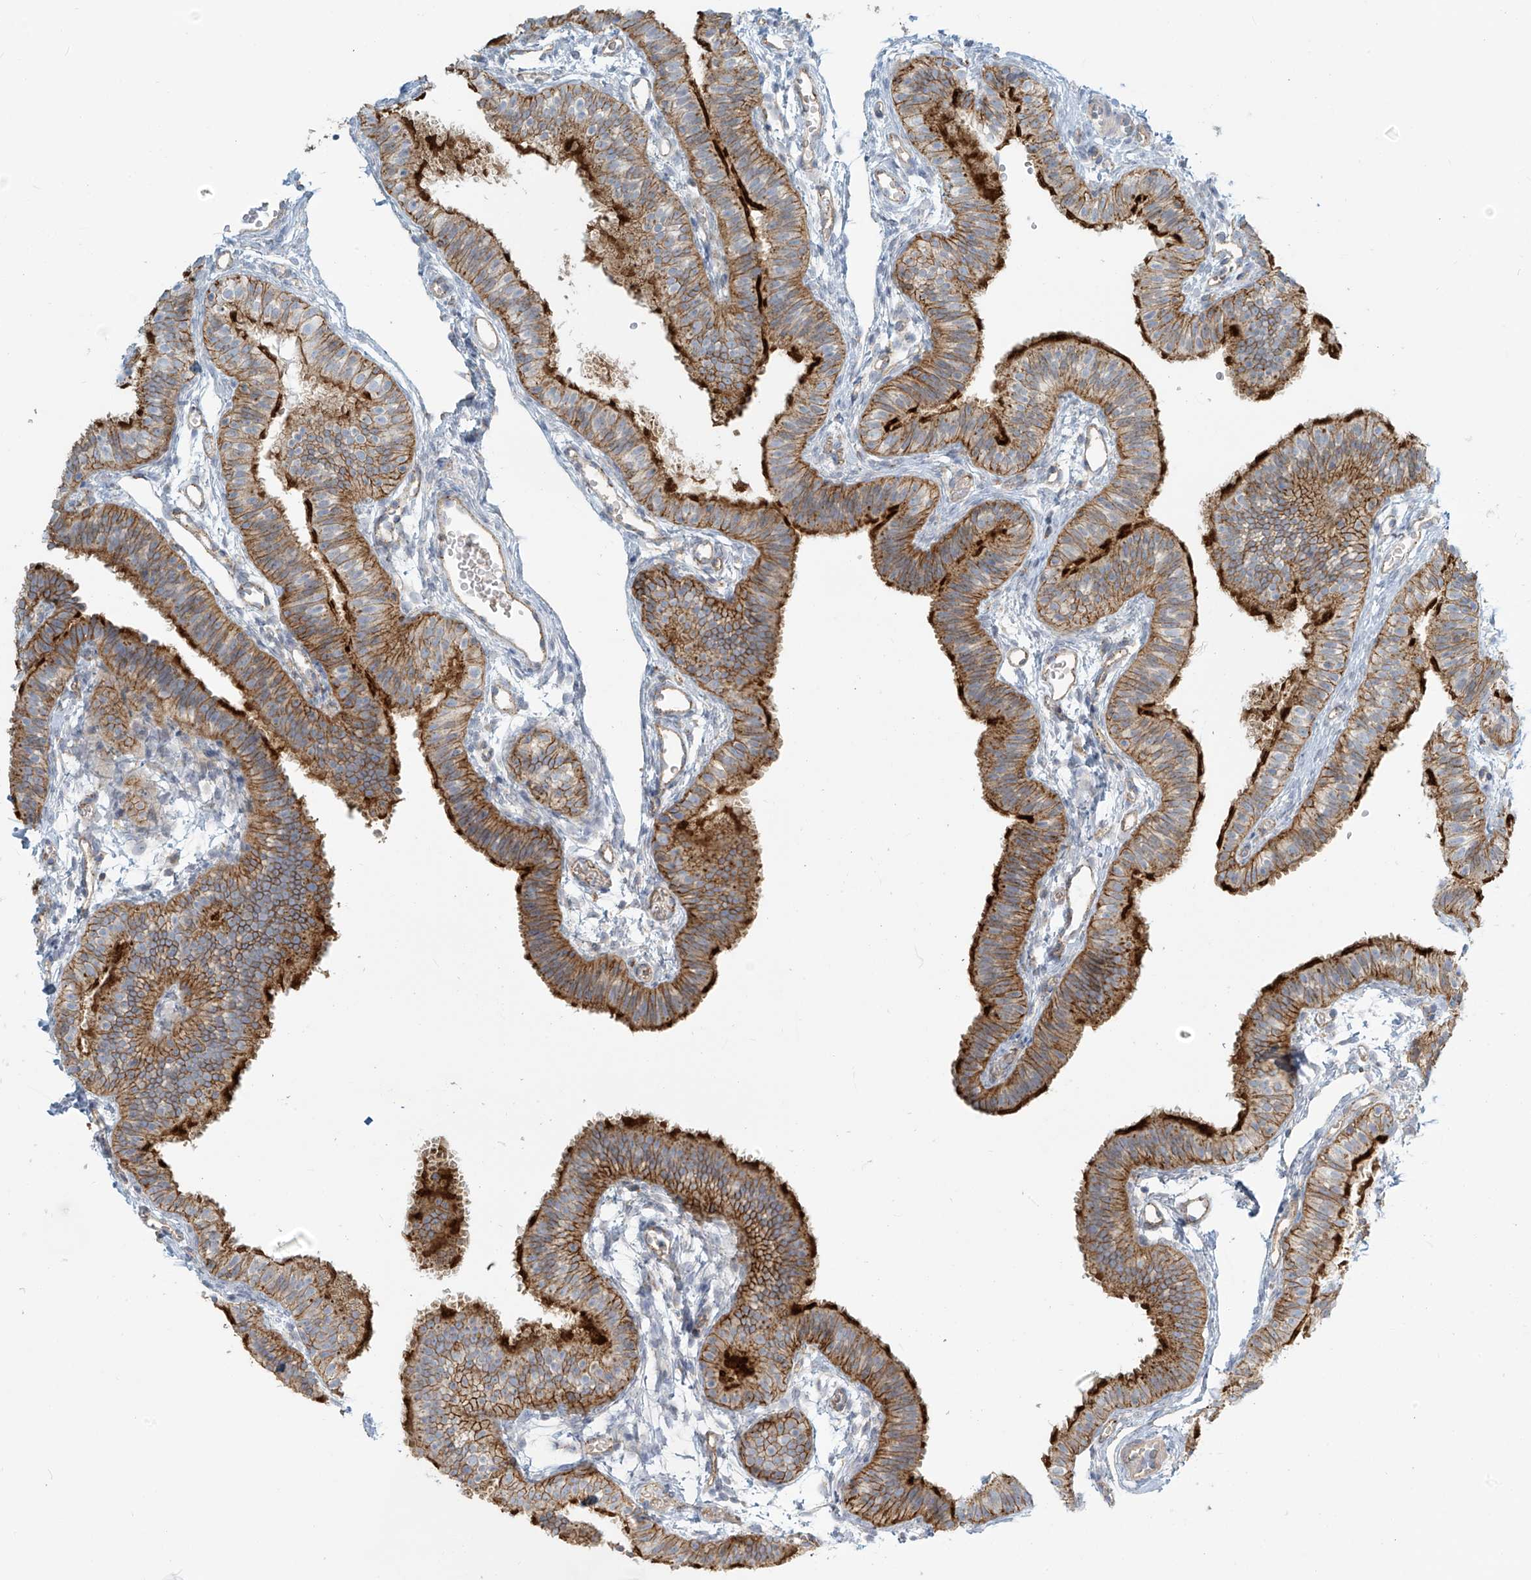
{"staining": {"intensity": "strong", "quantity": ">75%", "location": "cytoplasmic/membranous"}, "tissue": "fallopian tube", "cell_type": "Glandular cells", "image_type": "normal", "snomed": [{"axis": "morphology", "description": "Normal tissue, NOS"}, {"axis": "topography", "description": "Fallopian tube"}], "caption": "Protein staining by immunohistochemistry (IHC) reveals strong cytoplasmic/membranous positivity in approximately >75% of glandular cells in unremarkable fallopian tube.", "gene": "LZTS3", "patient": {"sex": "female", "age": 35}}